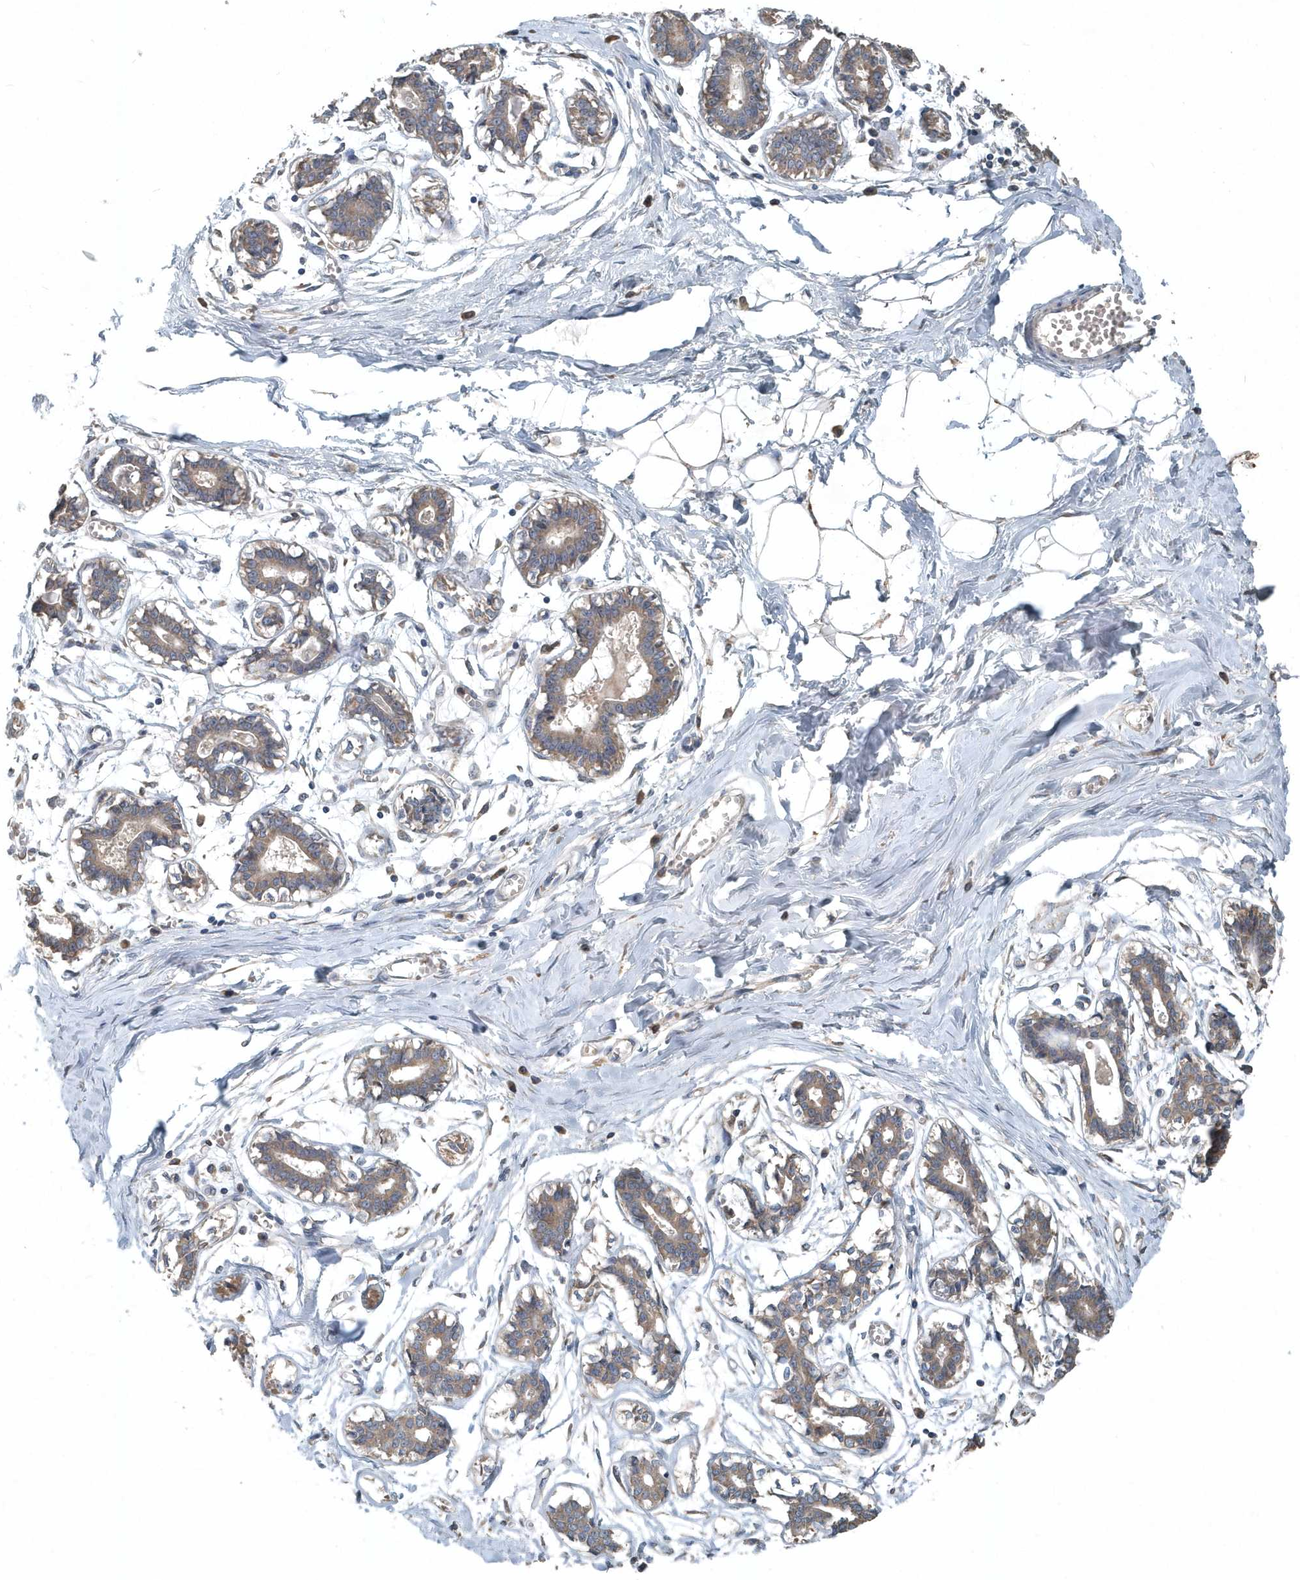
{"staining": {"intensity": "negative", "quantity": "none", "location": "none"}, "tissue": "breast", "cell_type": "Adipocytes", "image_type": "normal", "snomed": [{"axis": "morphology", "description": "Normal tissue, NOS"}, {"axis": "topography", "description": "Breast"}], "caption": "Immunohistochemical staining of unremarkable human breast exhibits no significant positivity in adipocytes. Nuclei are stained in blue.", "gene": "SCFD2", "patient": {"sex": "female", "age": 27}}